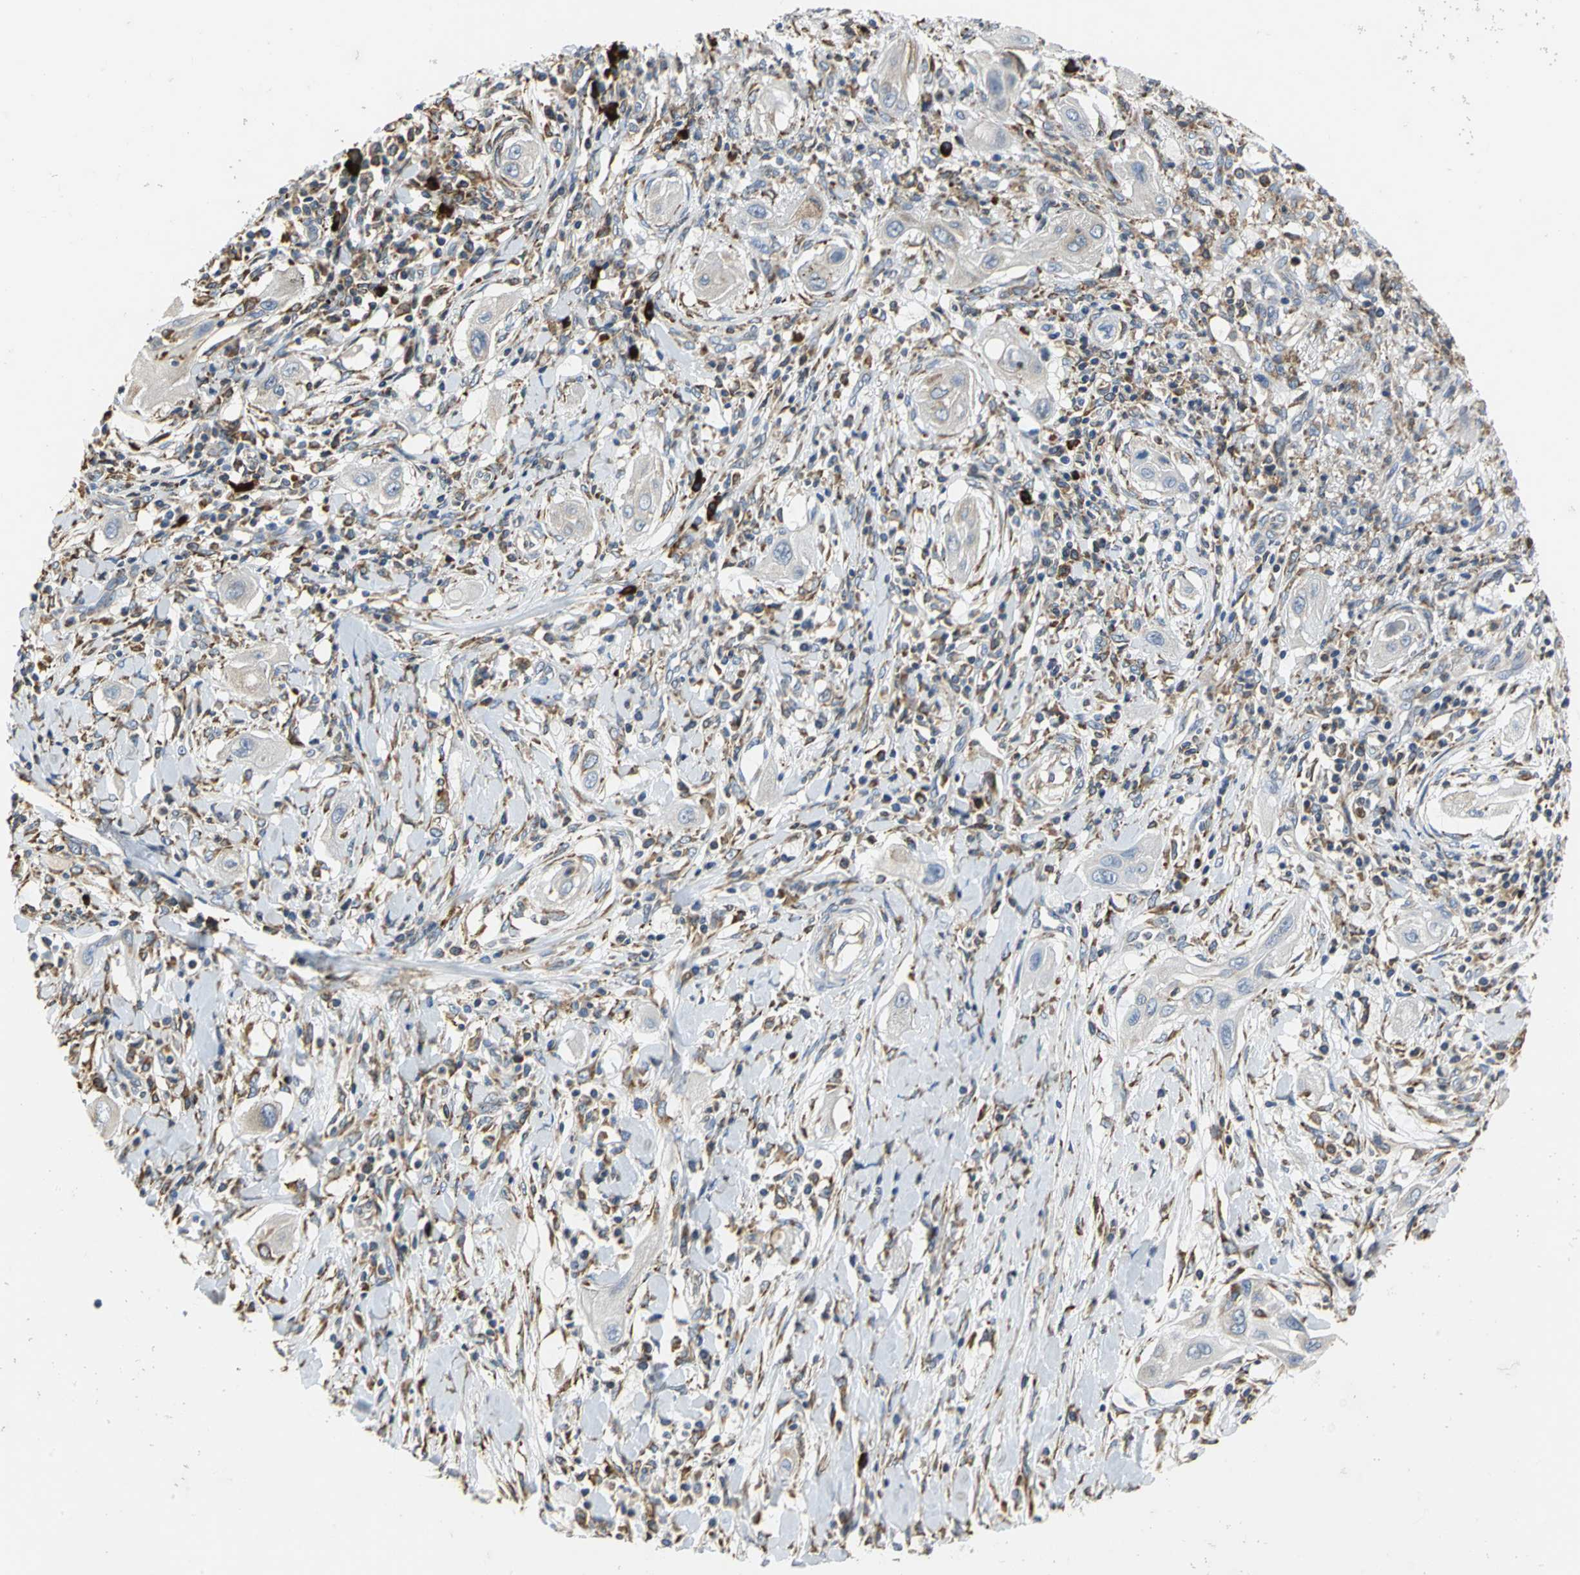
{"staining": {"intensity": "weak", "quantity": "25%-75%", "location": "cytoplasmic/membranous"}, "tissue": "lung cancer", "cell_type": "Tumor cells", "image_type": "cancer", "snomed": [{"axis": "morphology", "description": "Squamous cell carcinoma, NOS"}, {"axis": "topography", "description": "Lung"}], "caption": "Protein positivity by IHC demonstrates weak cytoplasmic/membranous staining in about 25%-75% of tumor cells in lung cancer. The staining is performed using DAB brown chromogen to label protein expression. The nuclei are counter-stained blue using hematoxylin.", "gene": "SDF2L1", "patient": {"sex": "female", "age": 47}}